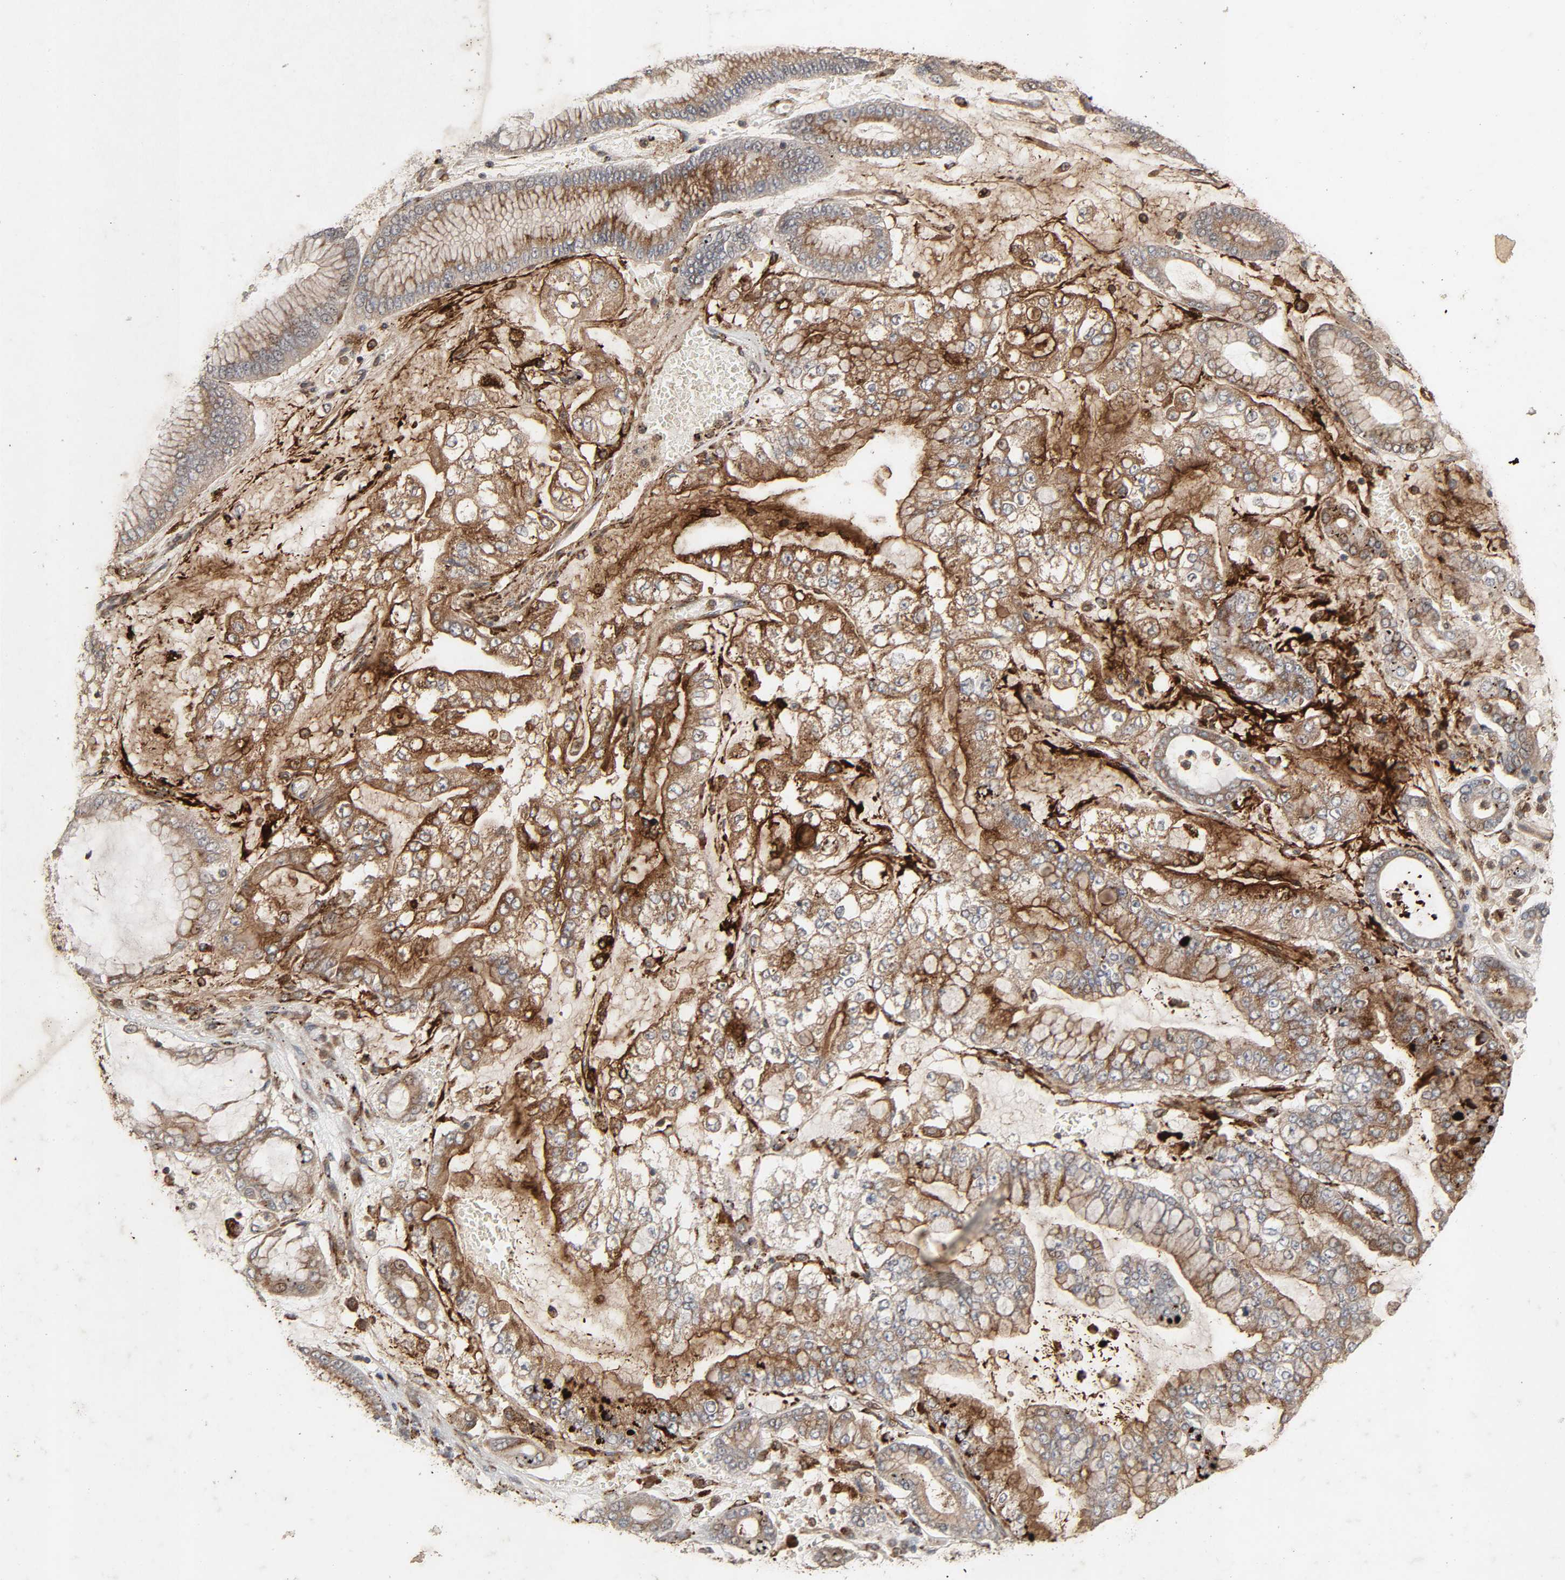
{"staining": {"intensity": "moderate", "quantity": ">75%", "location": "cytoplasmic/membranous"}, "tissue": "stomach cancer", "cell_type": "Tumor cells", "image_type": "cancer", "snomed": [{"axis": "morphology", "description": "Normal tissue, NOS"}, {"axis": "morphology", "description": "Adenocarcinoma, NOS"}, {"axis": "topography", "description": "Stomach, upper"}, {"axis": "topography", "description": "Stomach"}], "caption": "Immunohistochemistry (DAB (3,3'-diaminobenzidine)) staining of human stomach adenocarcinoma displays moderate cytoplasmic/membranous protein expression in about >75% of tumor cells. Immunohistochemistry (ihc) stains the protein of interest in brown and the nuclei are stained blue.", "gene": "ADCY4", "patient": {"sex": "male", "age": 76}}